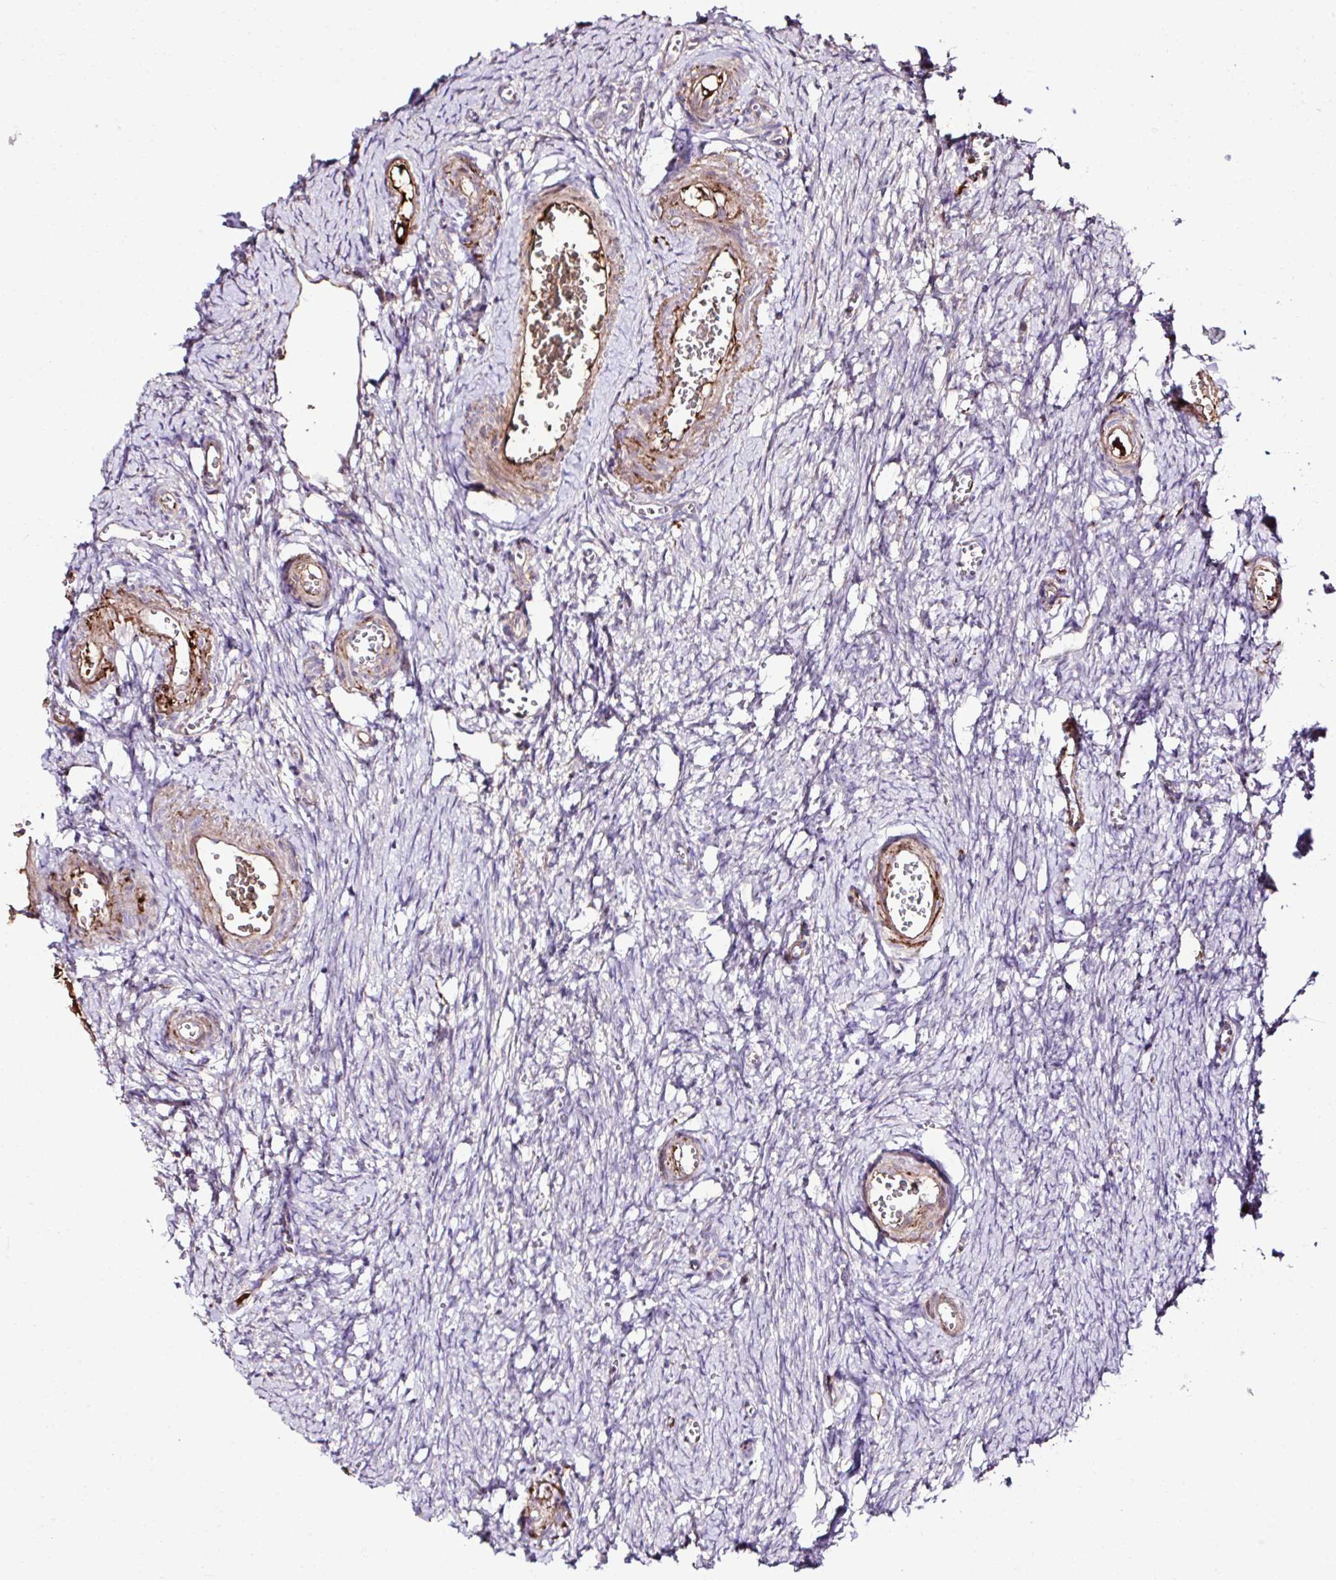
{"staining": {"intensity": "negative", "quantity": "none", "location": "none"}, "tissue": "ovary", "cell_type": "Follicle cells", "image_type": "normal", "snomed": [{"axis": "morphology", "description": "Normal tissue, NOS"}, {"axis": "topography", "description": "Ovary"}], "caption": "A photomicrograph of ovary stained for a protein displays no brown staining in follicle cells.", "gene": "CCDC85C", "patient": {"sex": "female", "age": 41}}